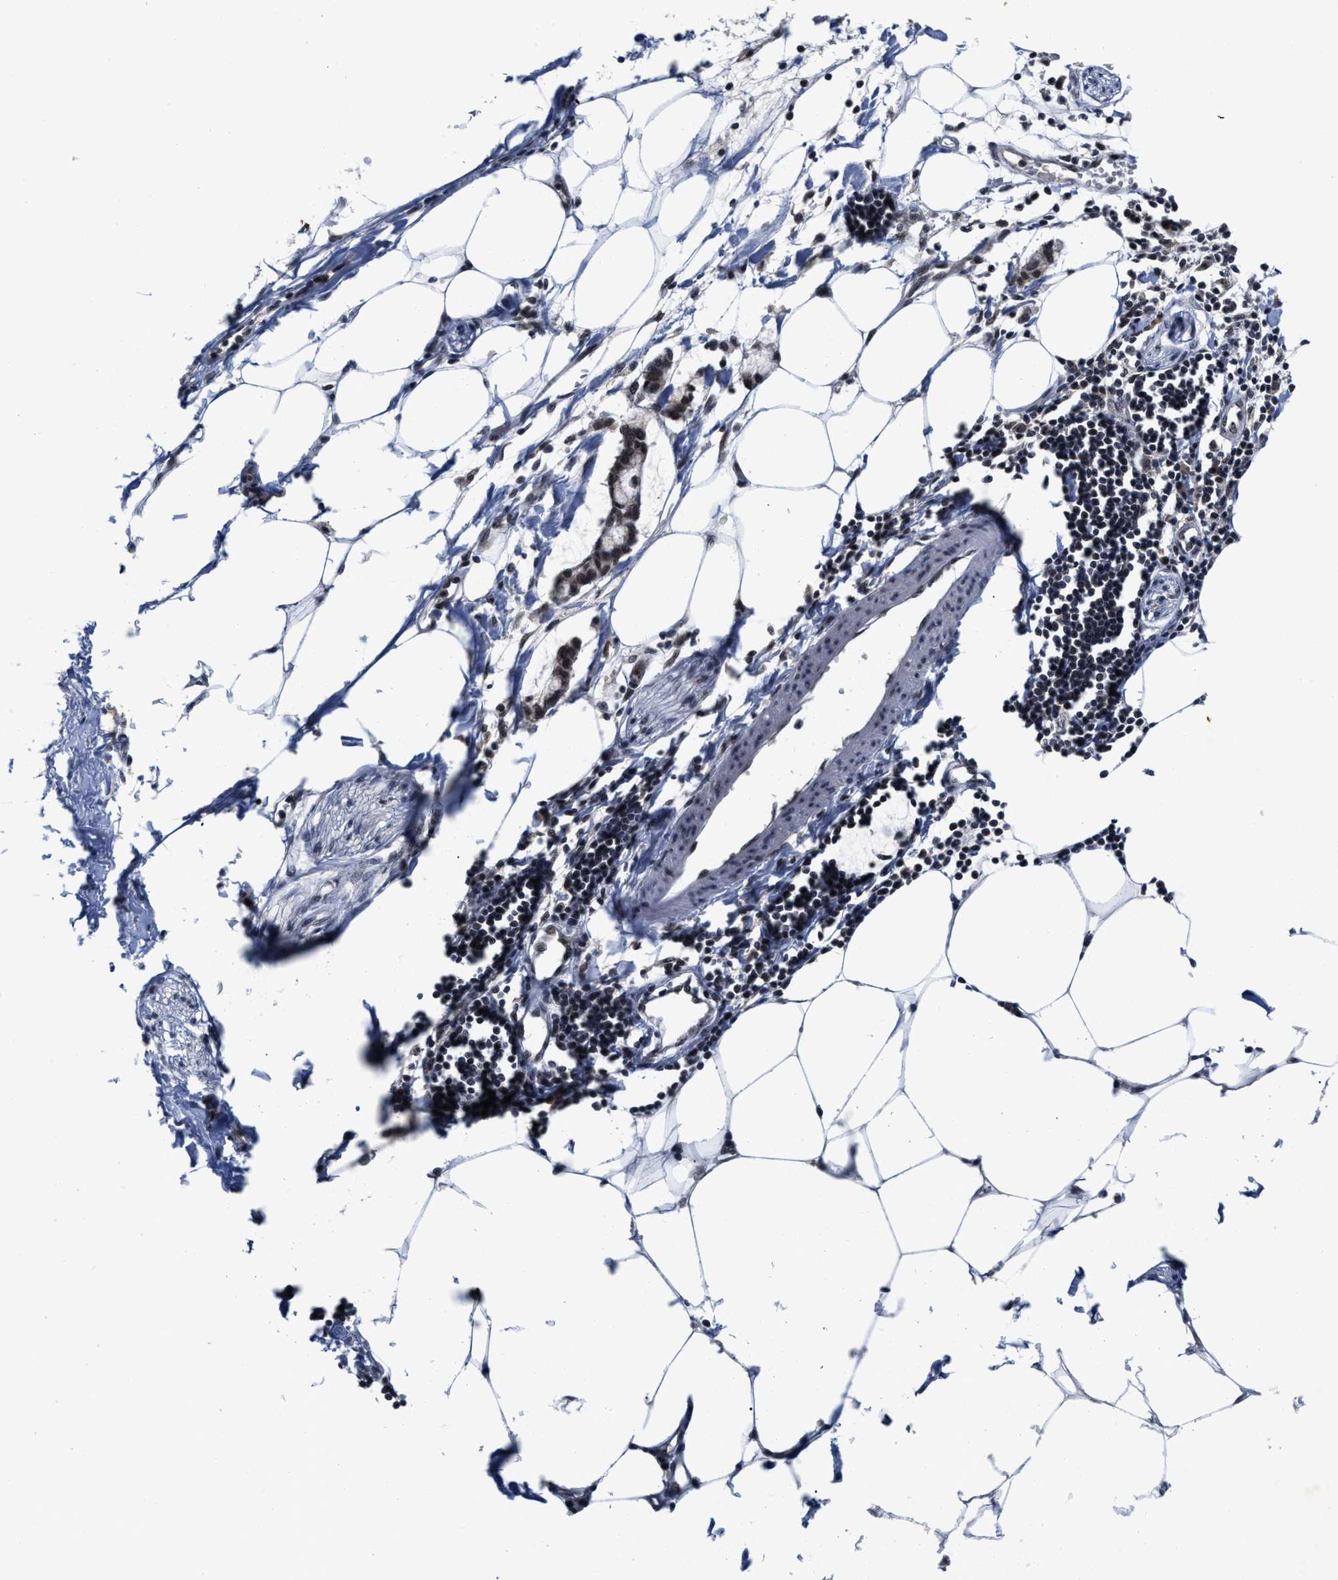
{"staining": {"intensity": "moderate", "quantity": "25%-75%", "location": "nuclear"}, "tissue": "adipose tissue", "cell_type": "Adipocytes", "image_type": "normal", "snomed": [{"axis": "morphology", "description": "Normal tissue, NOS"}, {"axis": "morphology", "description": "Adenocarcinoma, NOS"}, {"axis": "topography", "description": "Colon"}, {"axis": "topography", "description": "Peripheral nerve tissue"}], "caption": "Protein expression by IHC demonstrates moderate nuclear expression in approximately 25%-75% of adipocytes in unremarkable adipose tissue. (IHC, brightfield microscopy, high magnification).", "gene": "INIP", "patient": {"sex": "male", "age": 14}}